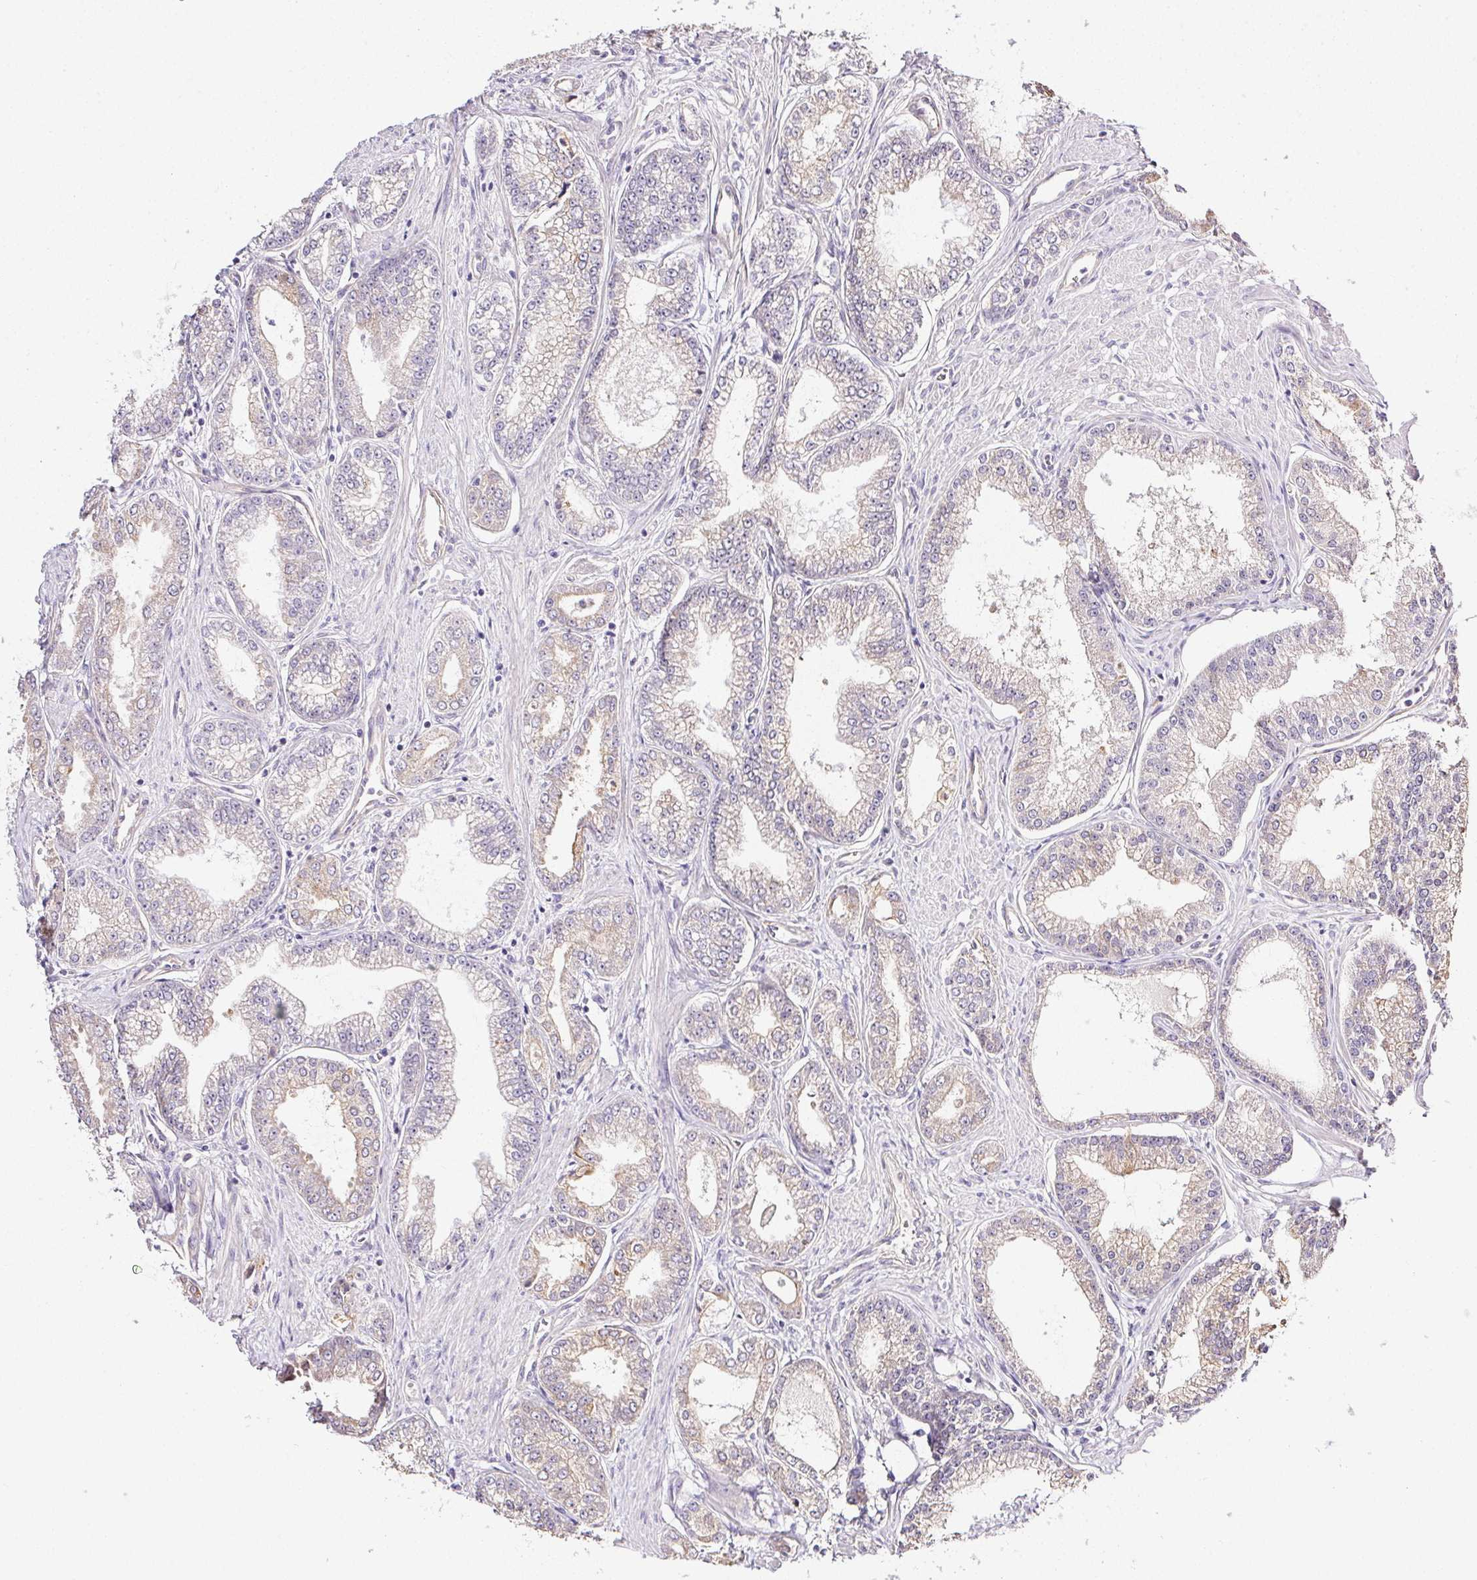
{"staining": {"intensity": "weak", "quantity": "25%-75%", "location": "cytoplasmic/membranous"}, "tissue": "prostate cancer", "cell_type": "Tumor cells", "image_type": "cancer", "snomed": [{"axis": "morphology", "description": "Adenocarcinoma, NOS"}, {"axis": "topography", "description": "Prostate"}], "caption": "This histopathology image displays immunohistochemistry staining of adenocarcinoma (prostate), with low weak cytoplasmic/membranous staining in about 25%-75% of tumor cells.", "gene": "SLC17A7", "patient": {"sex": "male", "age": 71}}